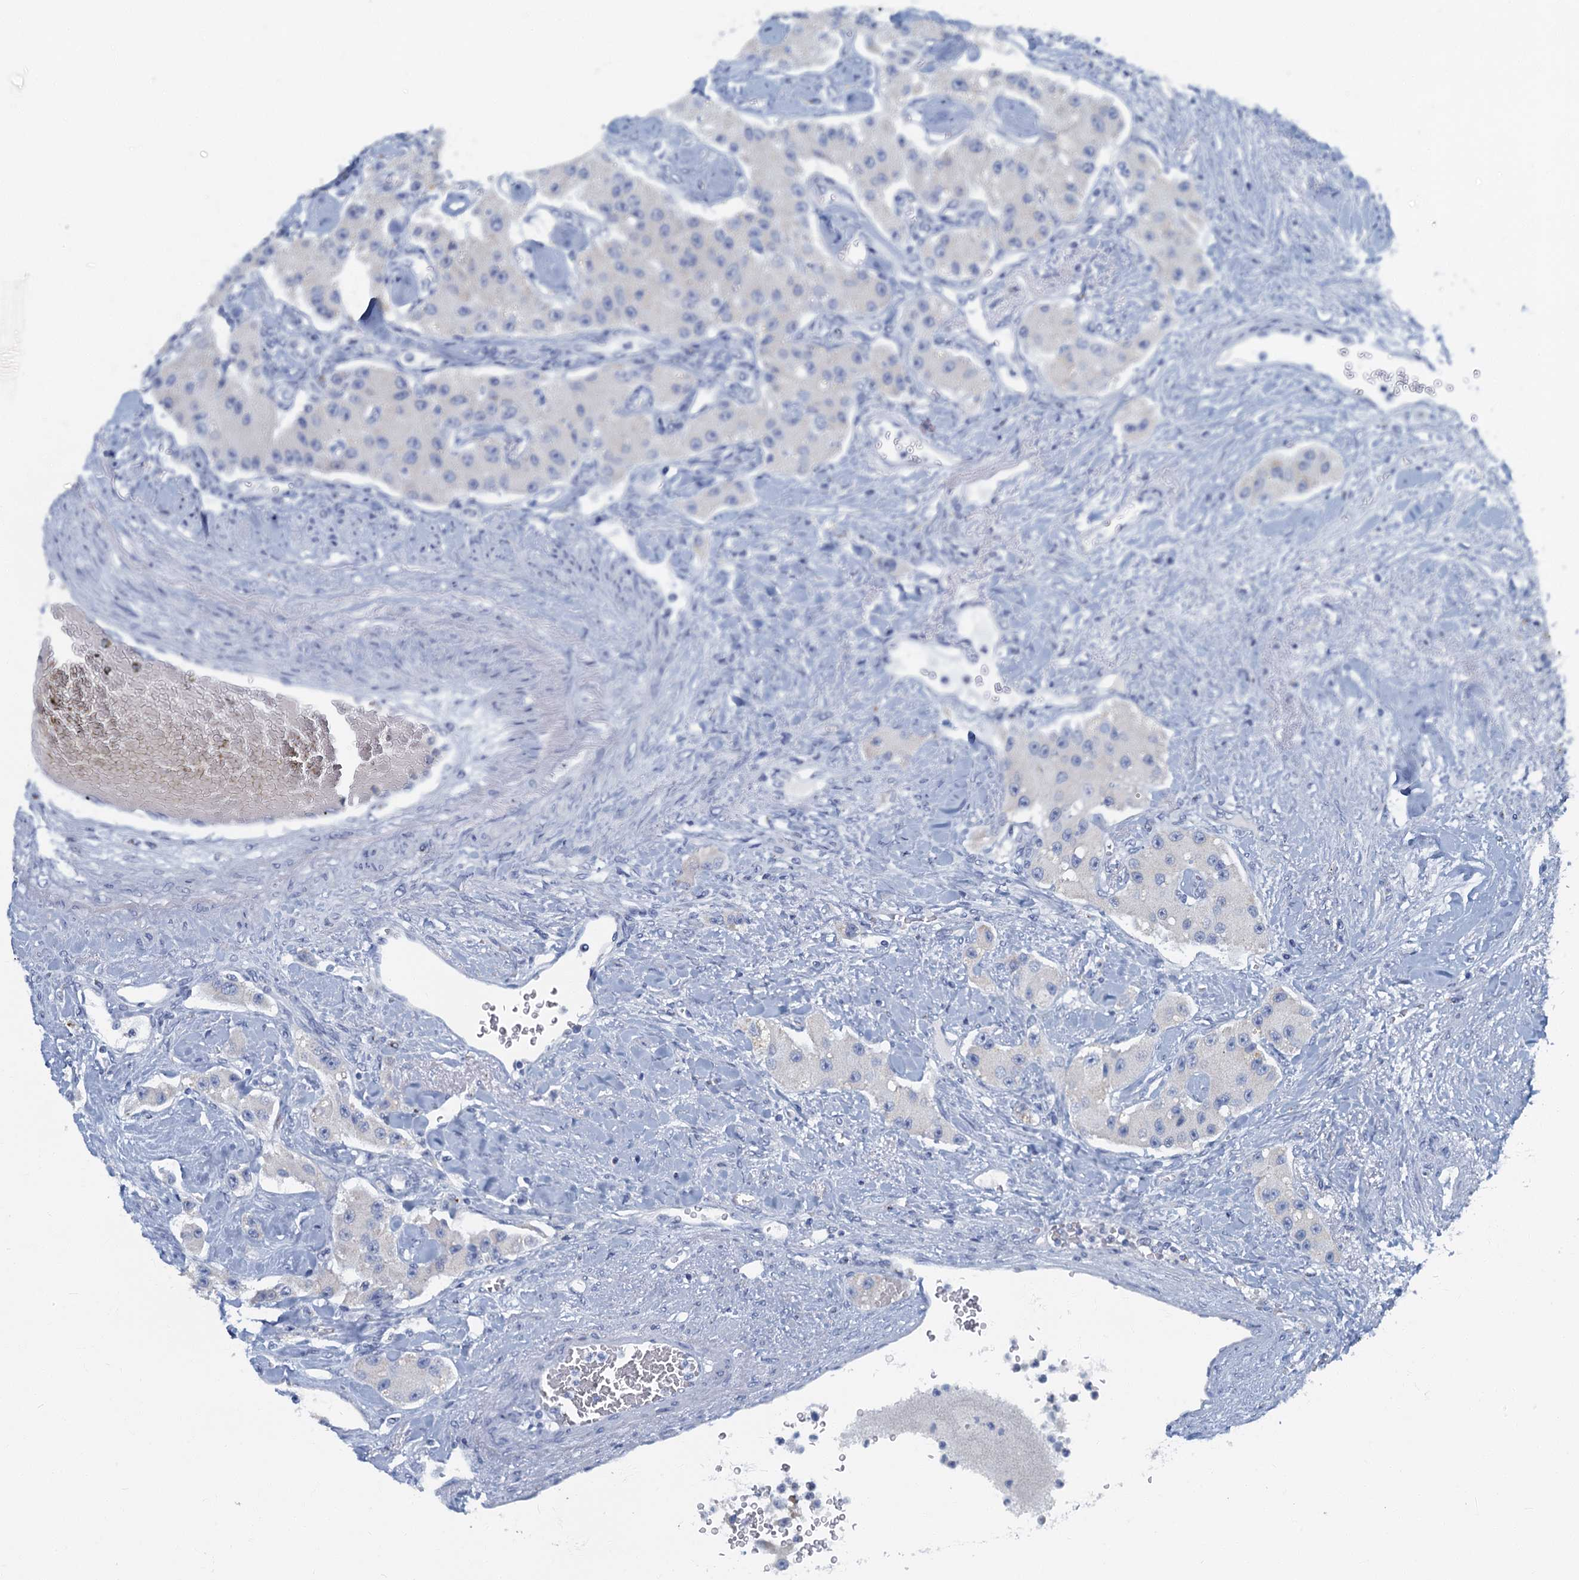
{"staining": {"intensity": "negative", "quantity": "none", "location": "none"}, "tissue": "carcinoid", "cell_type": "Tumor cells", "image_type": "cancer", "snomed": [{"axis": "morphology", "description": "Carcinoid, malignant, NOS"}, {"axis": "topography", "description": "Pancreas"}], "caption": "Micrograph shows no significant protein expression in tumor cells of carcinoid.", "gene": "LYPD3", "patient": {"sex": "male", "age": 41}}